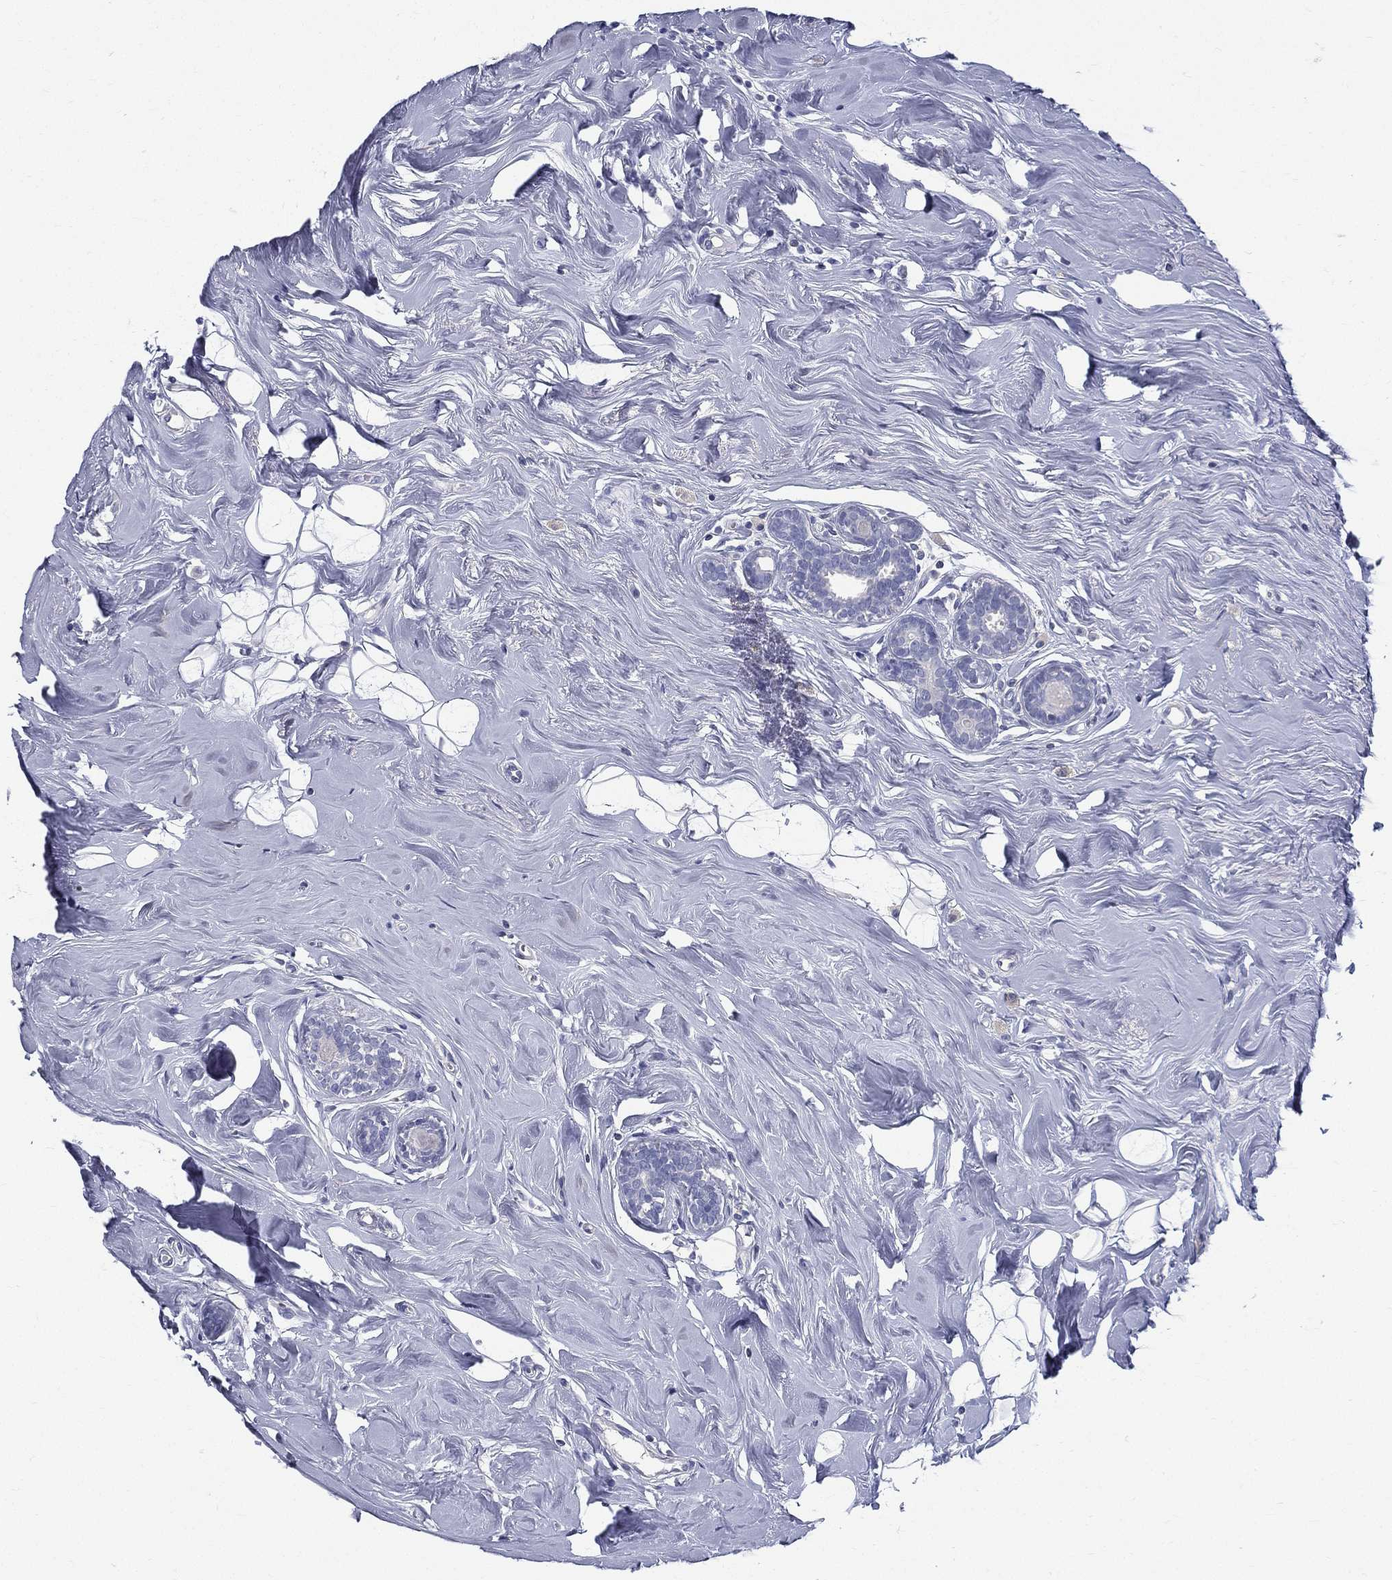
{"staining": {"intensity": "negative", "quantity": "none", "location": "none"}, "tissue": "breast cancer", "cell_type": "Tumor cells", "image_type": "cancer", "snomed": [{"axis": "morphology", "description": "Lobular carcinoma"}, {"axis": "topography", "description": "Breast"}], "caption": "There is no significant staining in tumor cells of breast cancer.", "gene": "ETNPPL", "patient": {"sex": "female", "age": 49}}